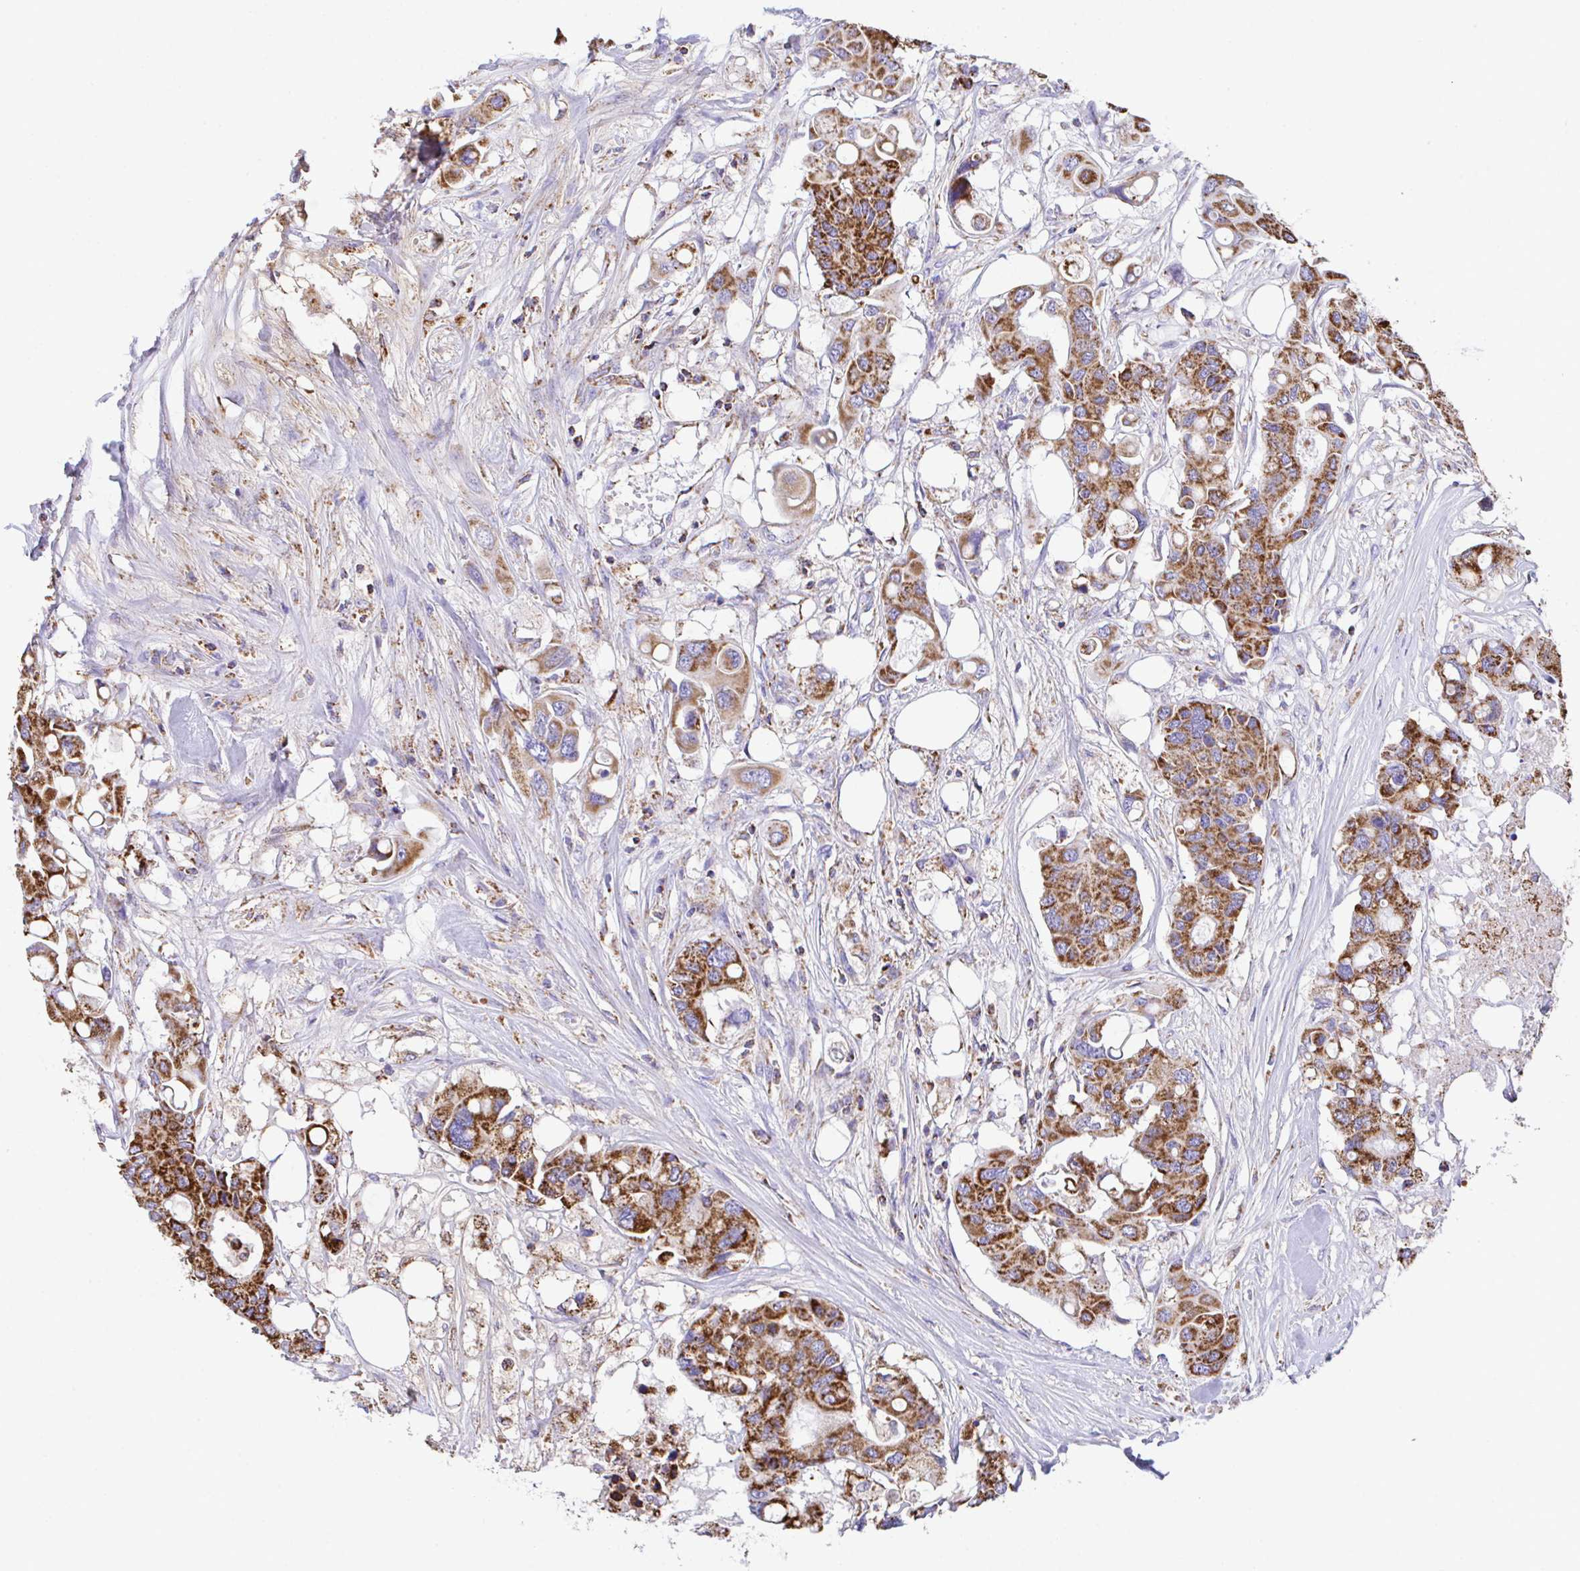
{"staining": {"intensity": "strong", "quantity": ">75%", "location": "cytoplasmic/membranous"}, "tissue": "colorectal cancer", "cell_type": "Tumor cells", "image_type": "cancer", "snomed": [{"axis": "morphology", "description": "Adenocarcinoma, NOS"}, {"axis": "topography", "description": "Colon"}], "caption": "Tumor cells exhibit high levels of strong cytoplasmic/membranous positivity in approximately >75% of cells in human colorectal adenocarcinoma.", "gene": "PCMTD2", "patient": {"sex": "male", "age": 77}}